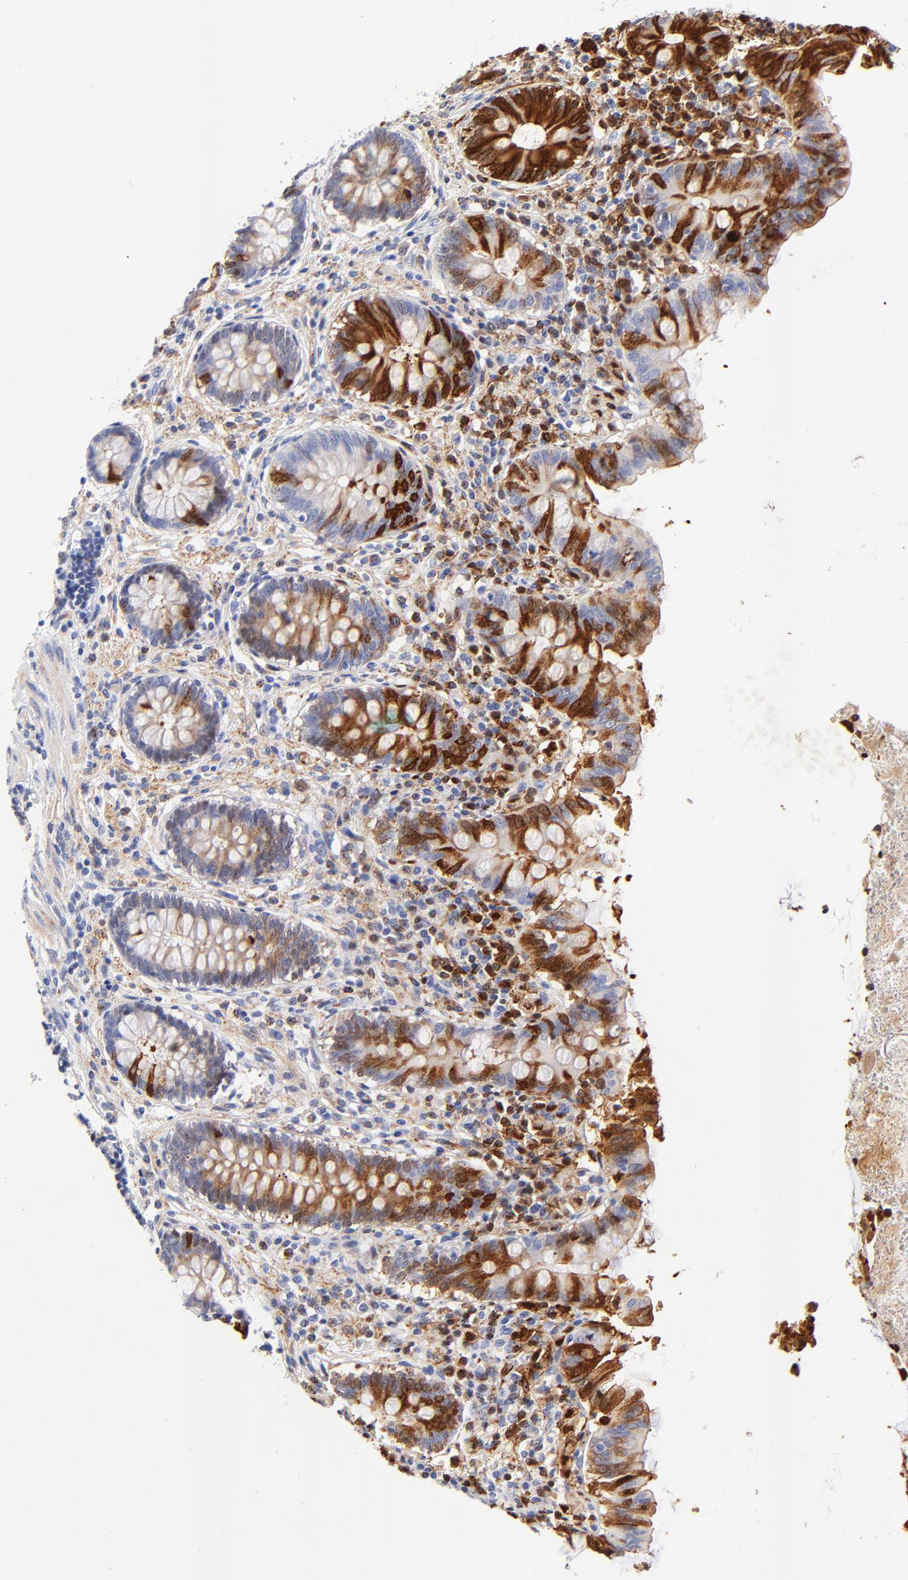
{"staining": {"intensity": "strong", "quantity": "25%-75%", "location": "cytoplasmic/membranous"}, "tissue": "appendix", "cell_type": "Glandular cells", "image_type": "normal", "snomed": [{"axis": "morphology", "description": "Normal tissue, NOS"}, {"axis": "topography", "description": "Appendix"}], "caption": "Strong cytoplasmic/membranous staining is present in approximately 25%-75% of glandular cells in unremarkable appendix. (DAB (3,3'-diaminobenzidine) IHC with brightfield microscopy, high magnification).", "gene": "FAM117B", "patient": {"sex": "female", "age": 50}}